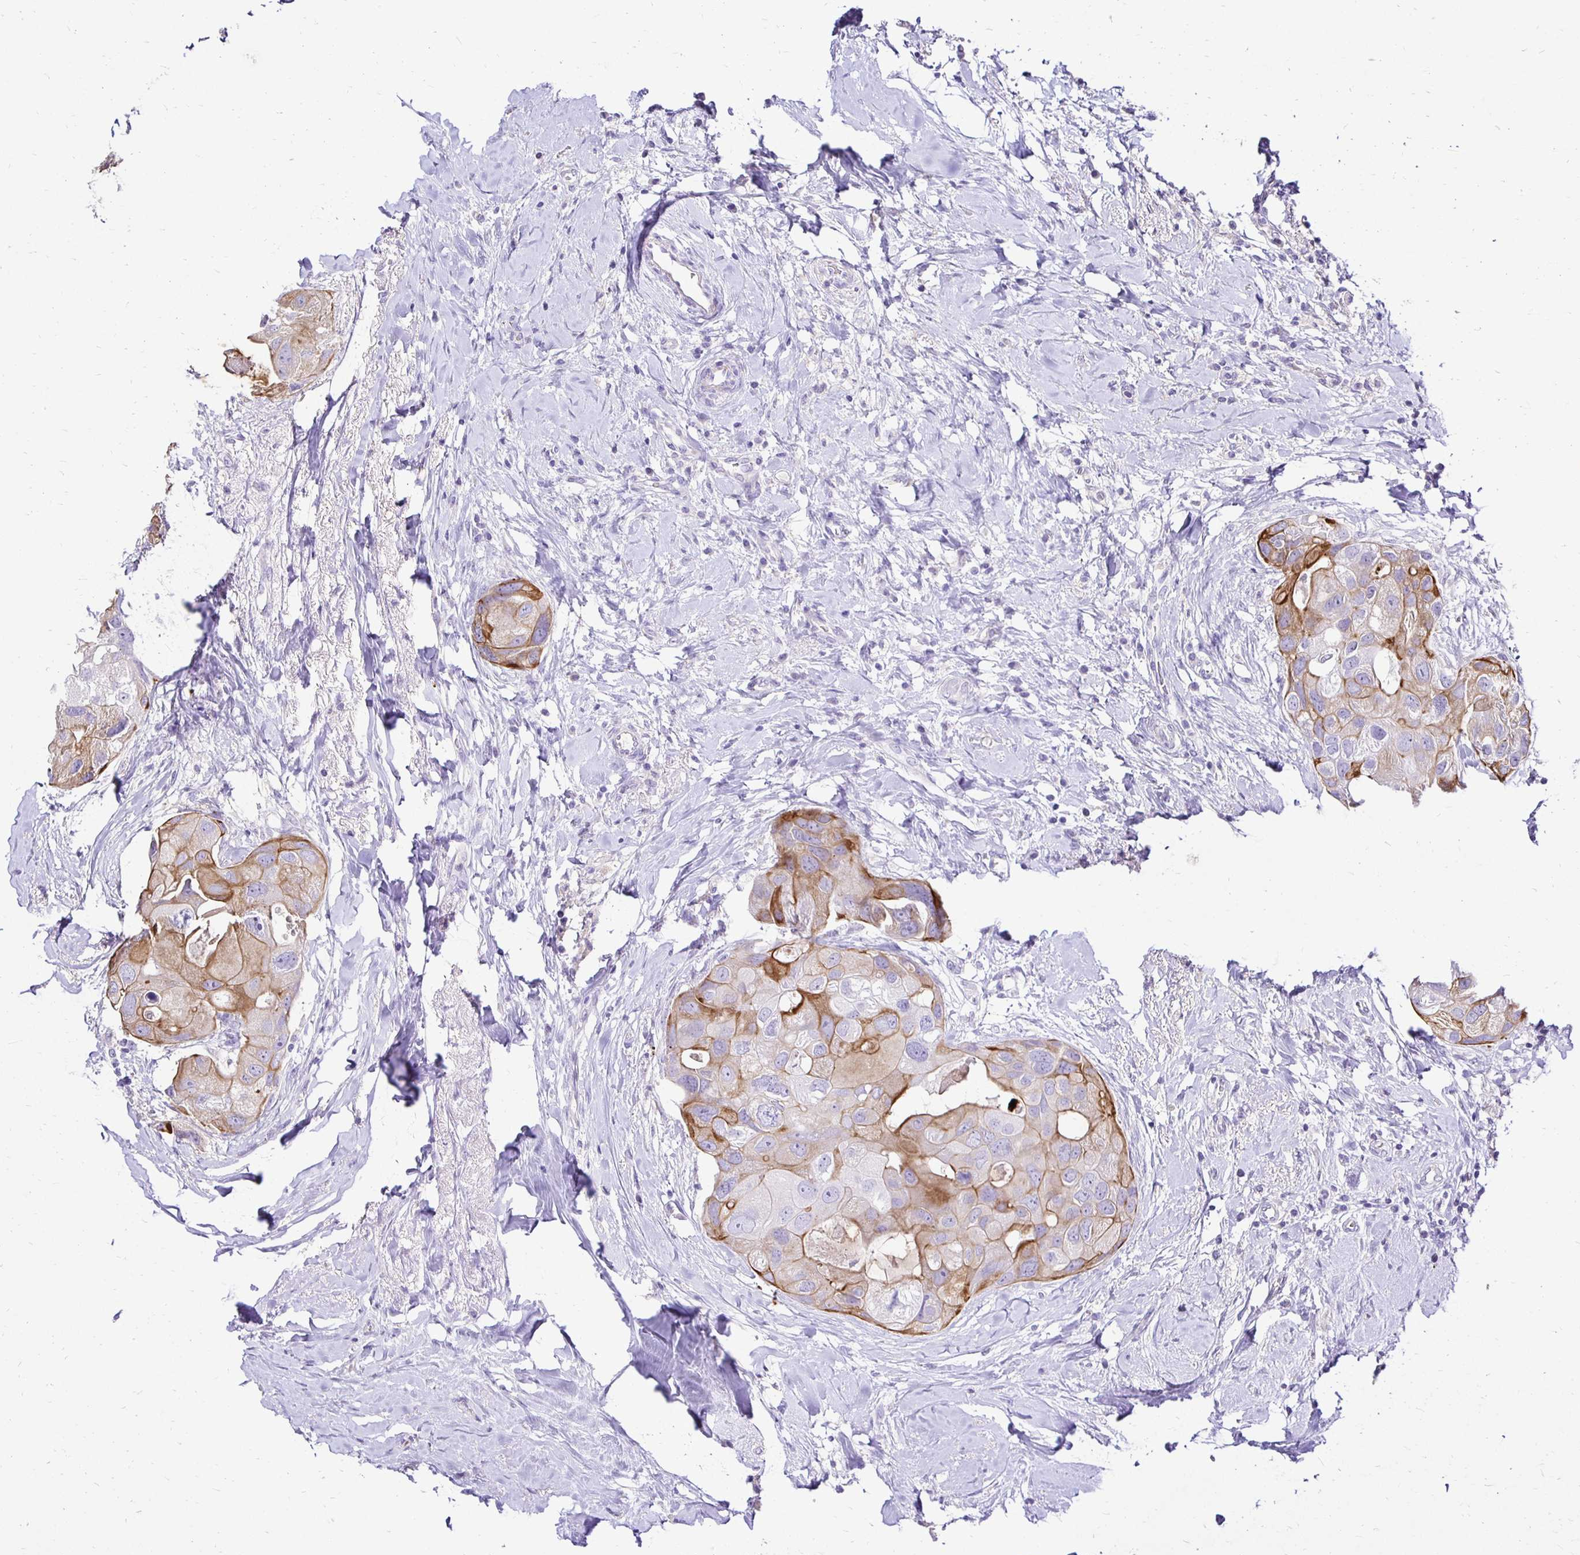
{"staining": {"intensity": "moderate", "quantity": "25%-75%", "location": "cytoplasmic/membranous"}, "tissue": "breast cancer", "cell_type": "Tumor cells", "image_type": "cancer", "snomed": [{"axis": "morphology", "description": "Duct carcinoma"}, {"axis": "topography", "description": "Breast"}], "caption": "Protein staining demonstrates moderate cytoplasmic/membranous staining in approximately 25%-75% of tumor cells in breast cancer.", "gene": "TAF1D", "patient": {"sex": "female", "age": 43}}